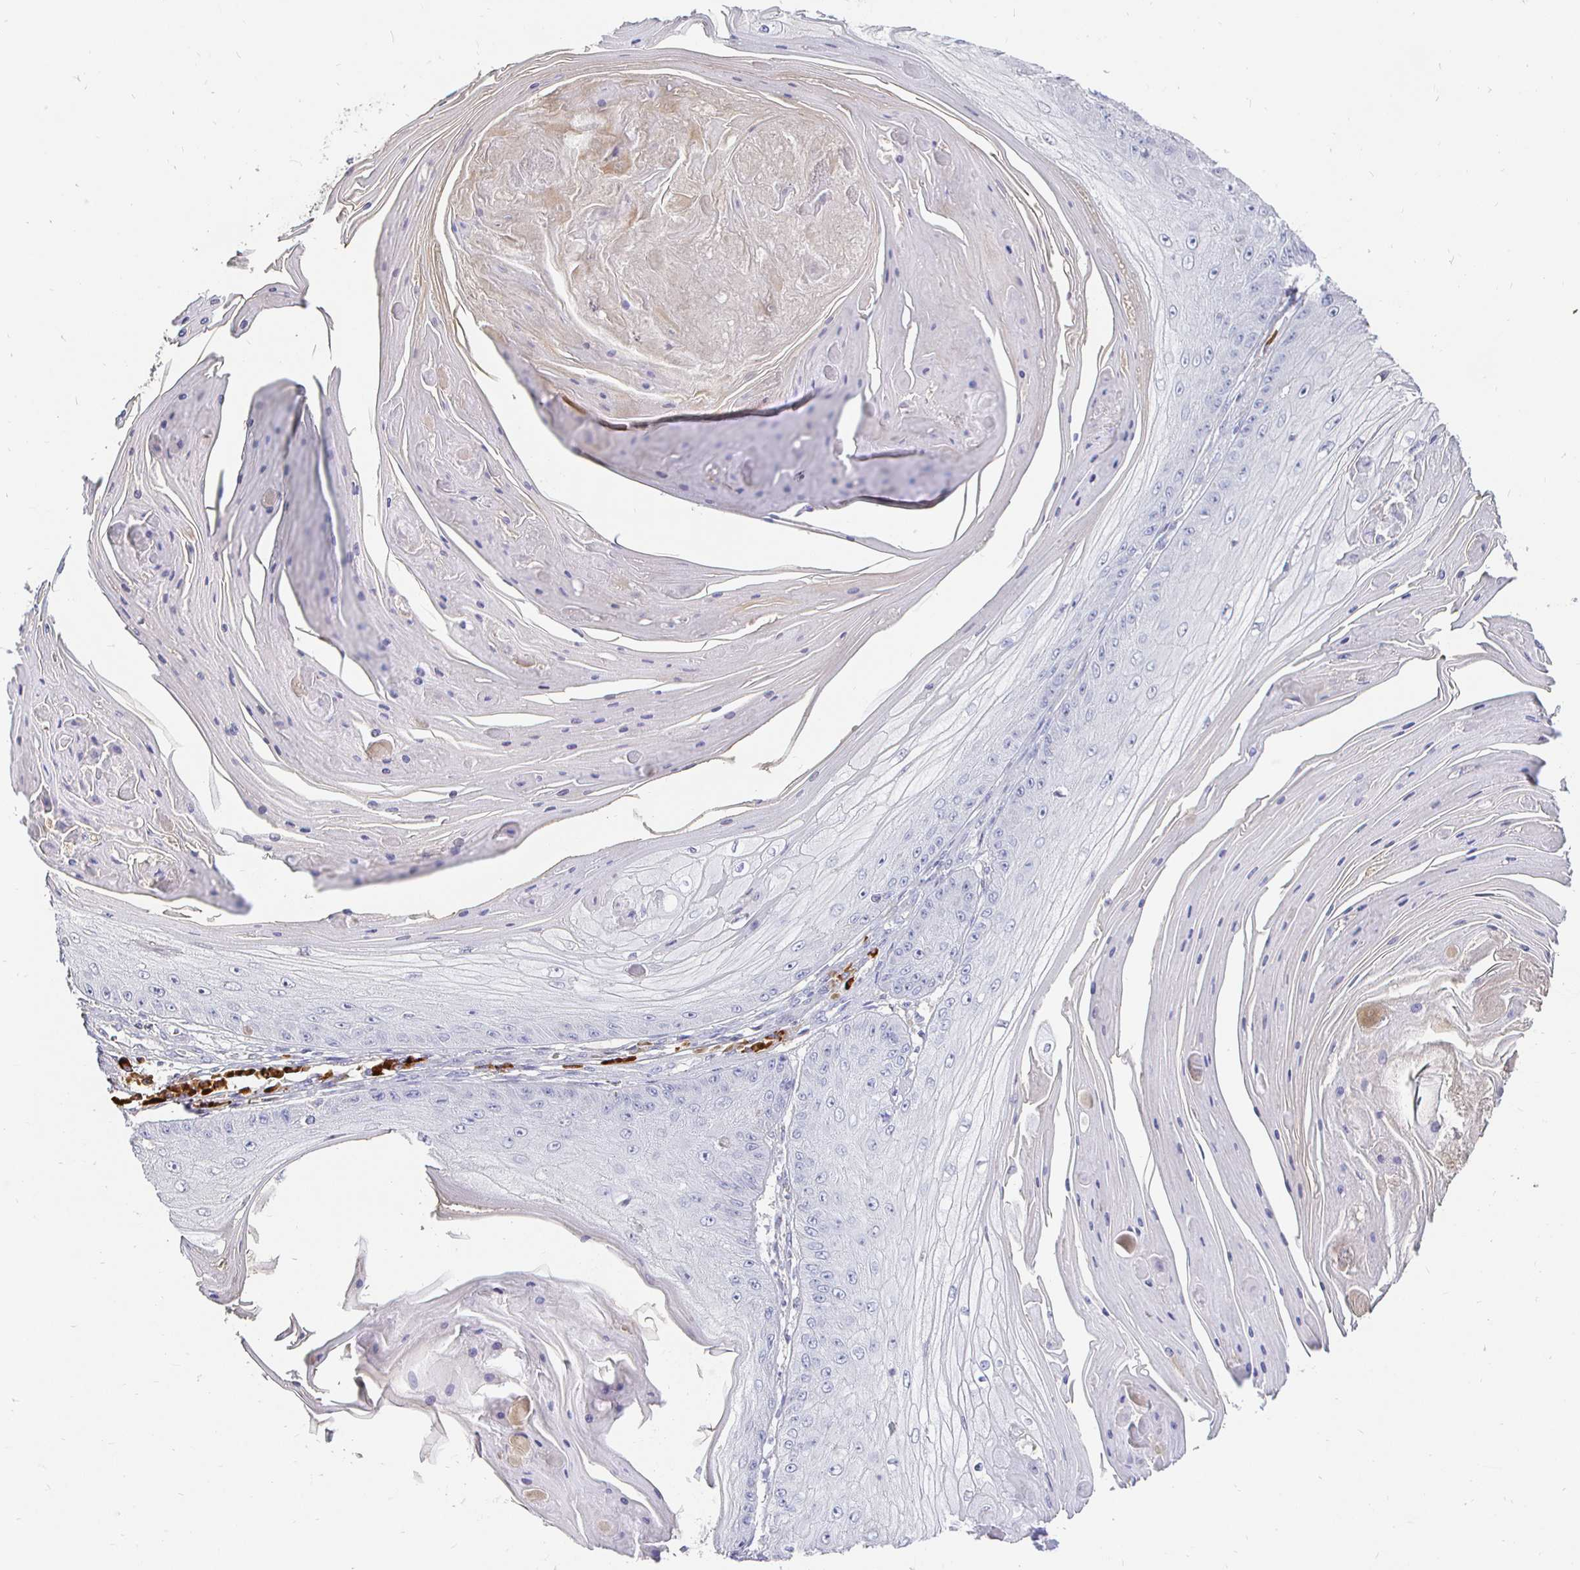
{"staining": {"intensity": "negative", "quantity": "none", "location": "none"}, "tissue": "skin cancer", "cell_type": "Tumor cells", "image_type": "cancer", "snomed": [{"axis": "morphology", "description": "Squamous cell carcinoma, NOS"}, {"axis": "topography", "description": "Skin"}], "caption": "This is an immunohistochemistry histopathology image of skin squamous cell carcinoma. There is no expression in tumor cells.", "gene": "CXCR3", "patient": {"sex": "male", "age": 70}}